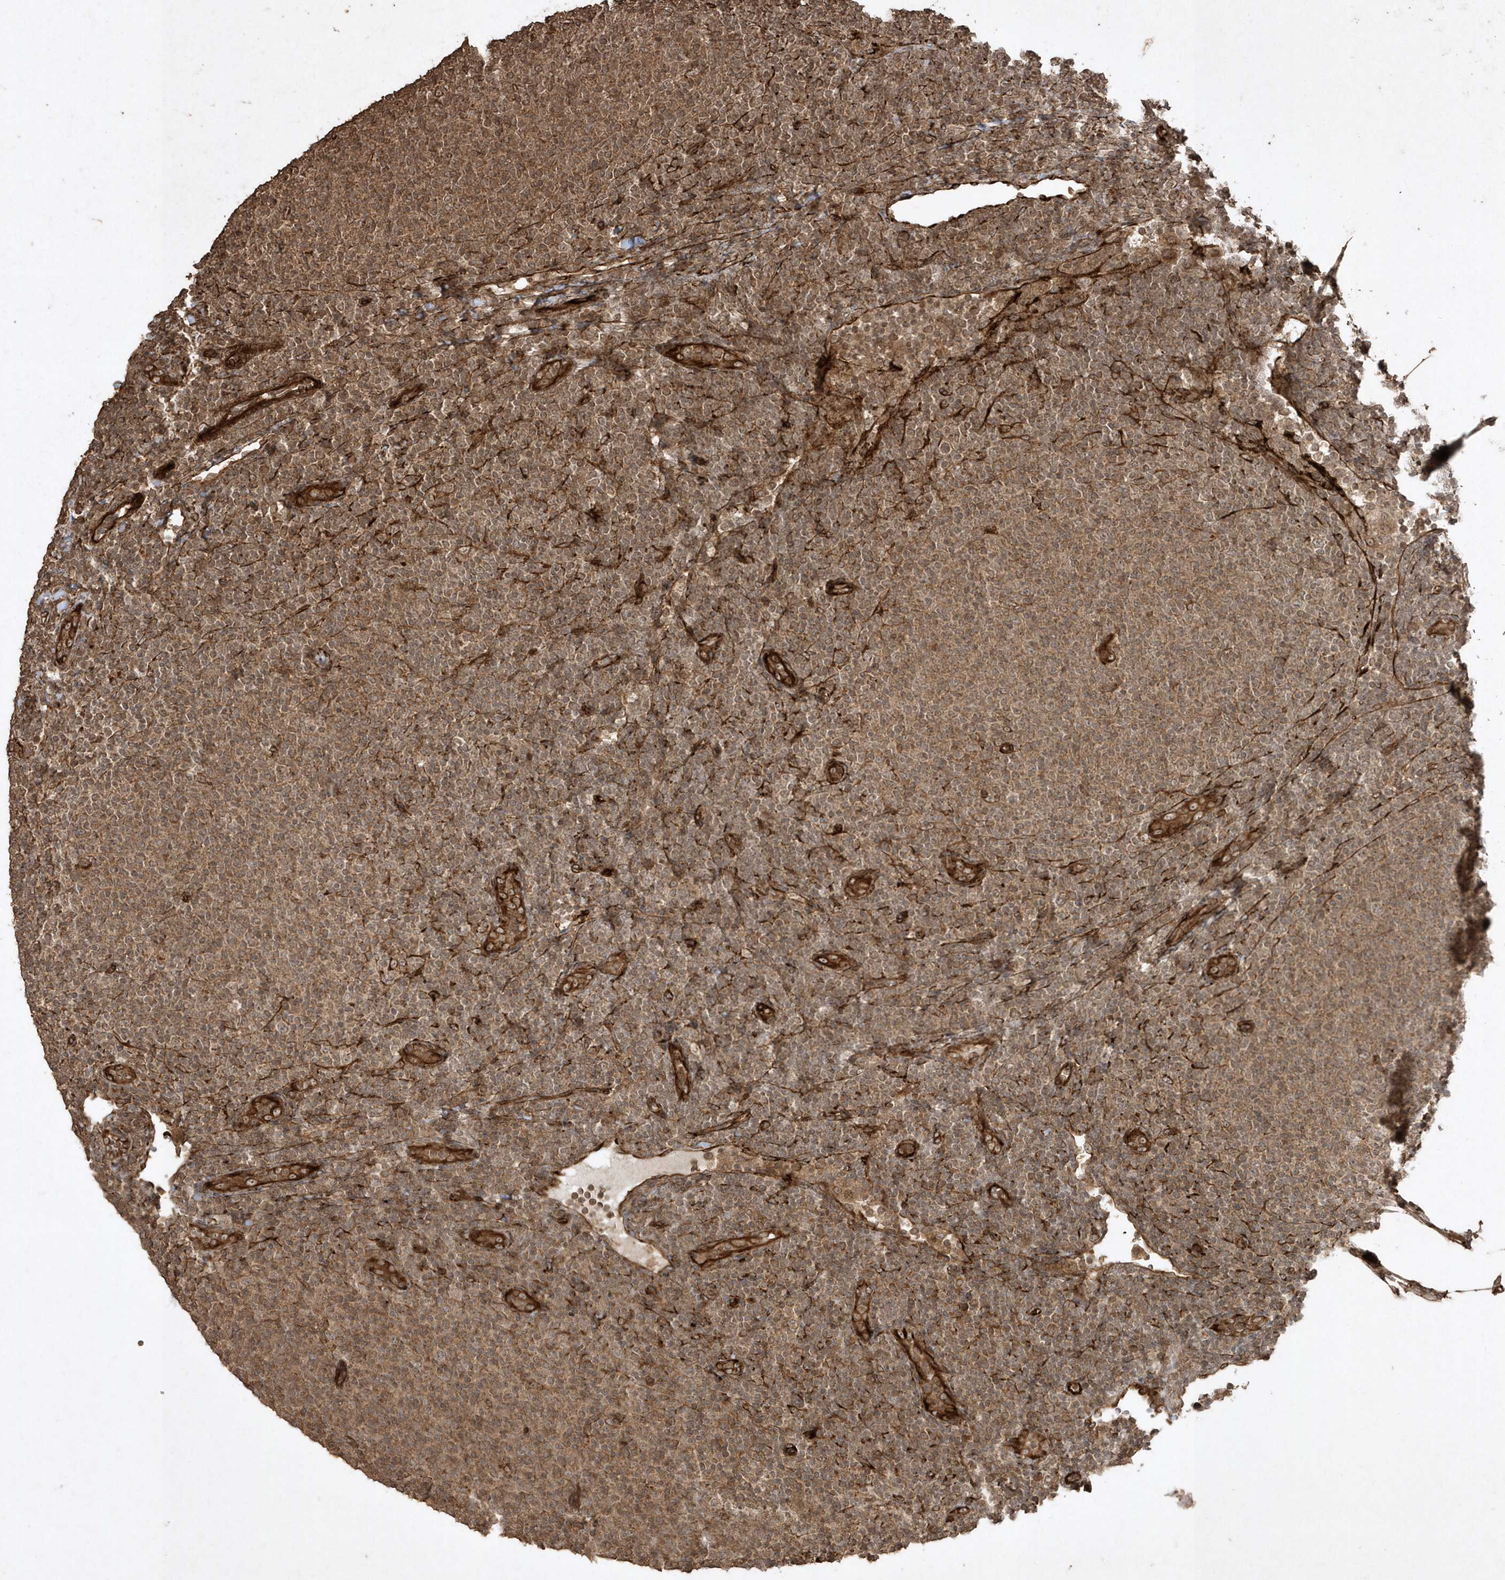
{"staining": {"intensity": "moderate", "quantity": ">75%", "location": "cytoplasmic/membranous,nuclear"}, "tissue": "lymphoma", "cell_type": "Tumor cells", "image_type": "cancer", "snomed": [{"axis": "morphology", "description": "Malignant lymphoma, non-Hodgkin's type, Low grade"}, {"axis": "topography", "description": "Lymph node"}], "caption": "Lymphoma tissue shows moderate cytoplasmic/membranous and nuclear expression in approximately >75% of tumor cells, visualized by immunohistochemistry.", "gene": "AVPI1", "patient": {"sex": "male", "age": 66}}